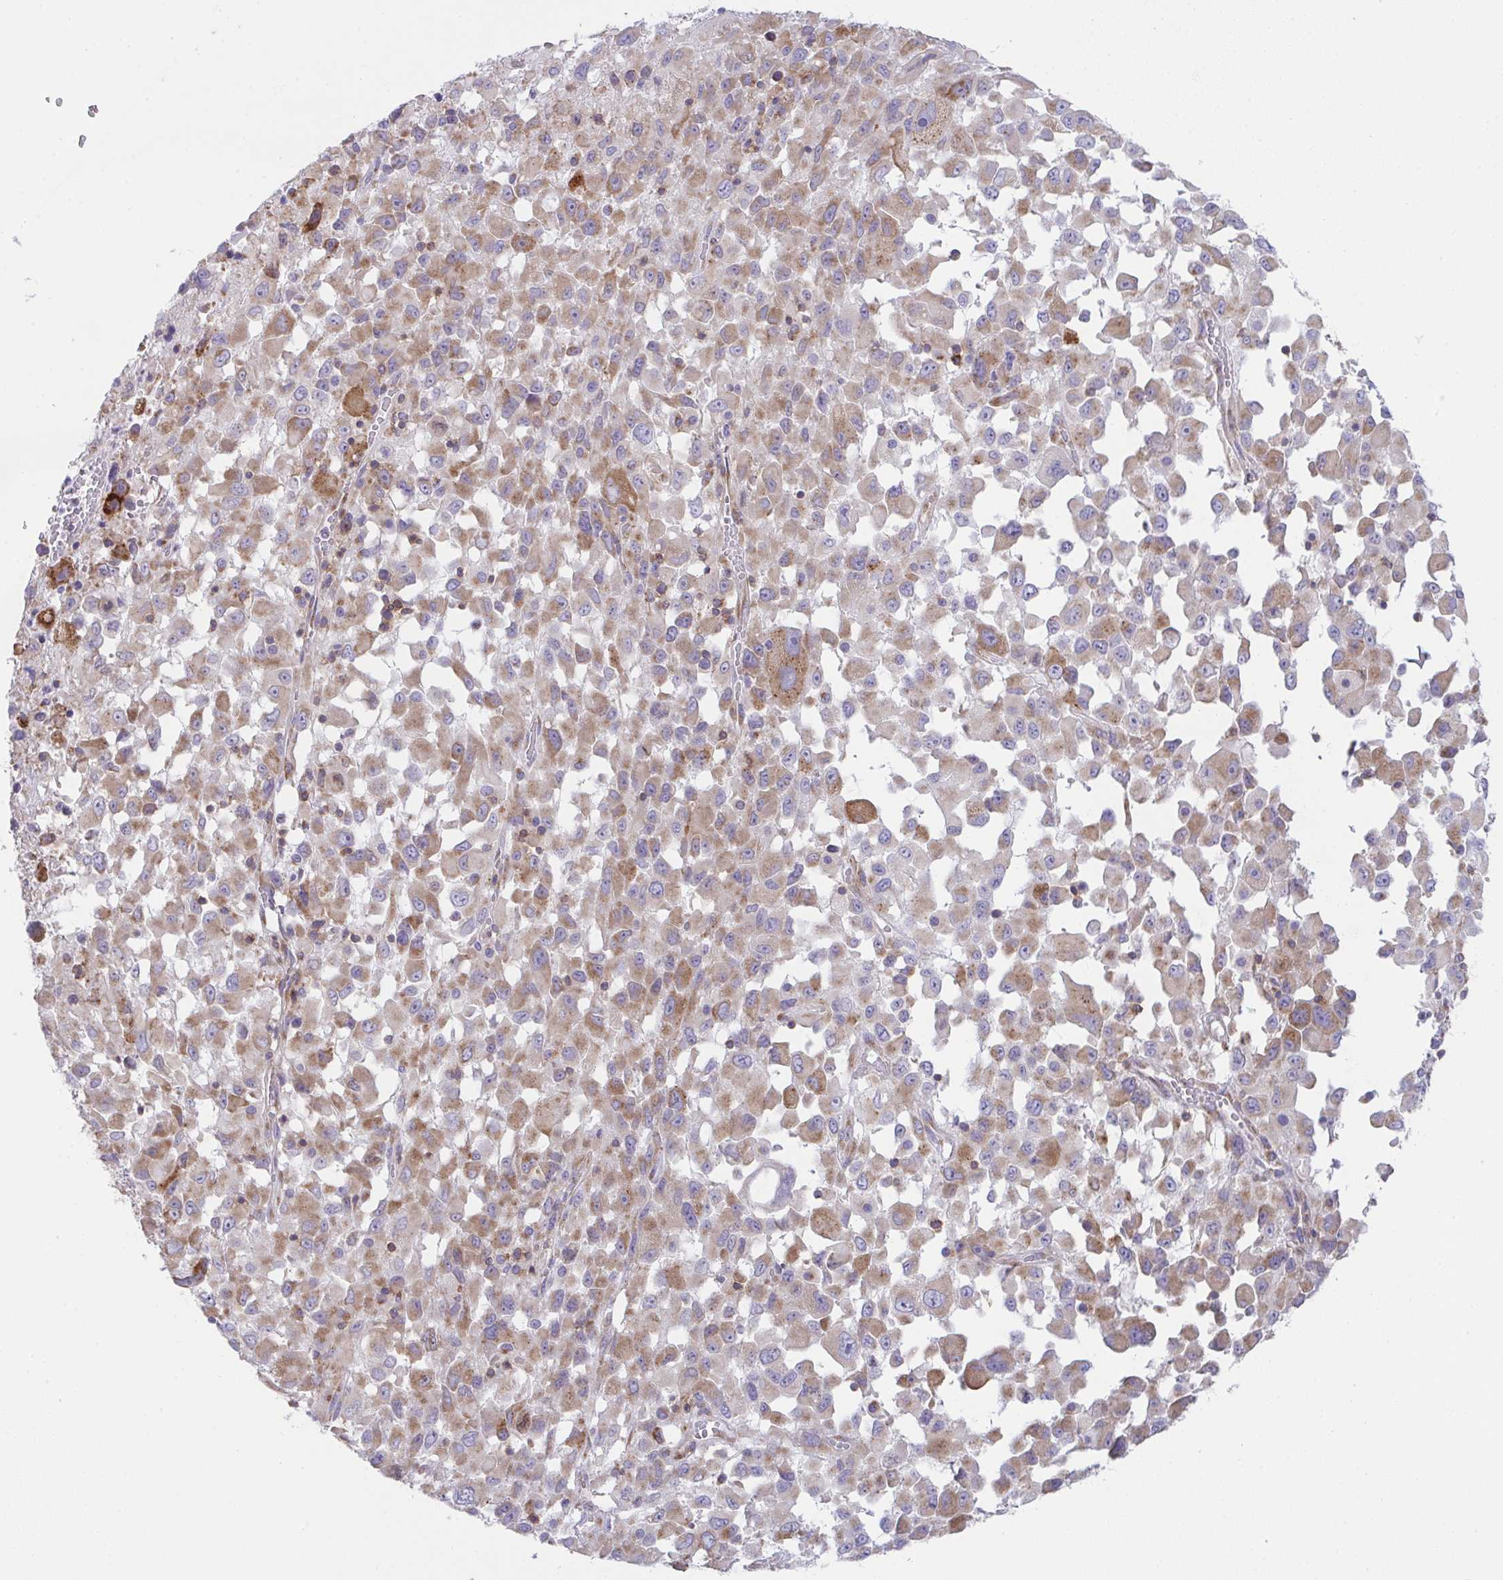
{"staining": {"intensity": "strong", "quantity": "25%-75%", "location": "cytoplasmic/membranous"}, "tissue": "melanoma", "cell_type": "Tumor cells", "image_type": "cancer", "snomed": [{"axis": "morphology", "description": "Malignant melanoma, Metastatic site"}, {"axis": "topography", "description": "Soft tissue"}], "caption": "Immunohistochemistry photomicrograph of neoplastic tissue: human melanoma stained using immunohistochemistry (IHC) exhibits high levels of strong protein expression localized specifically in the cytoplasmic/membranous of tumor cells, appearing as a cytoplasmic/membranous brown color.", "gene": "MIA3", "patient": {"sex": "male", "age": 50}}